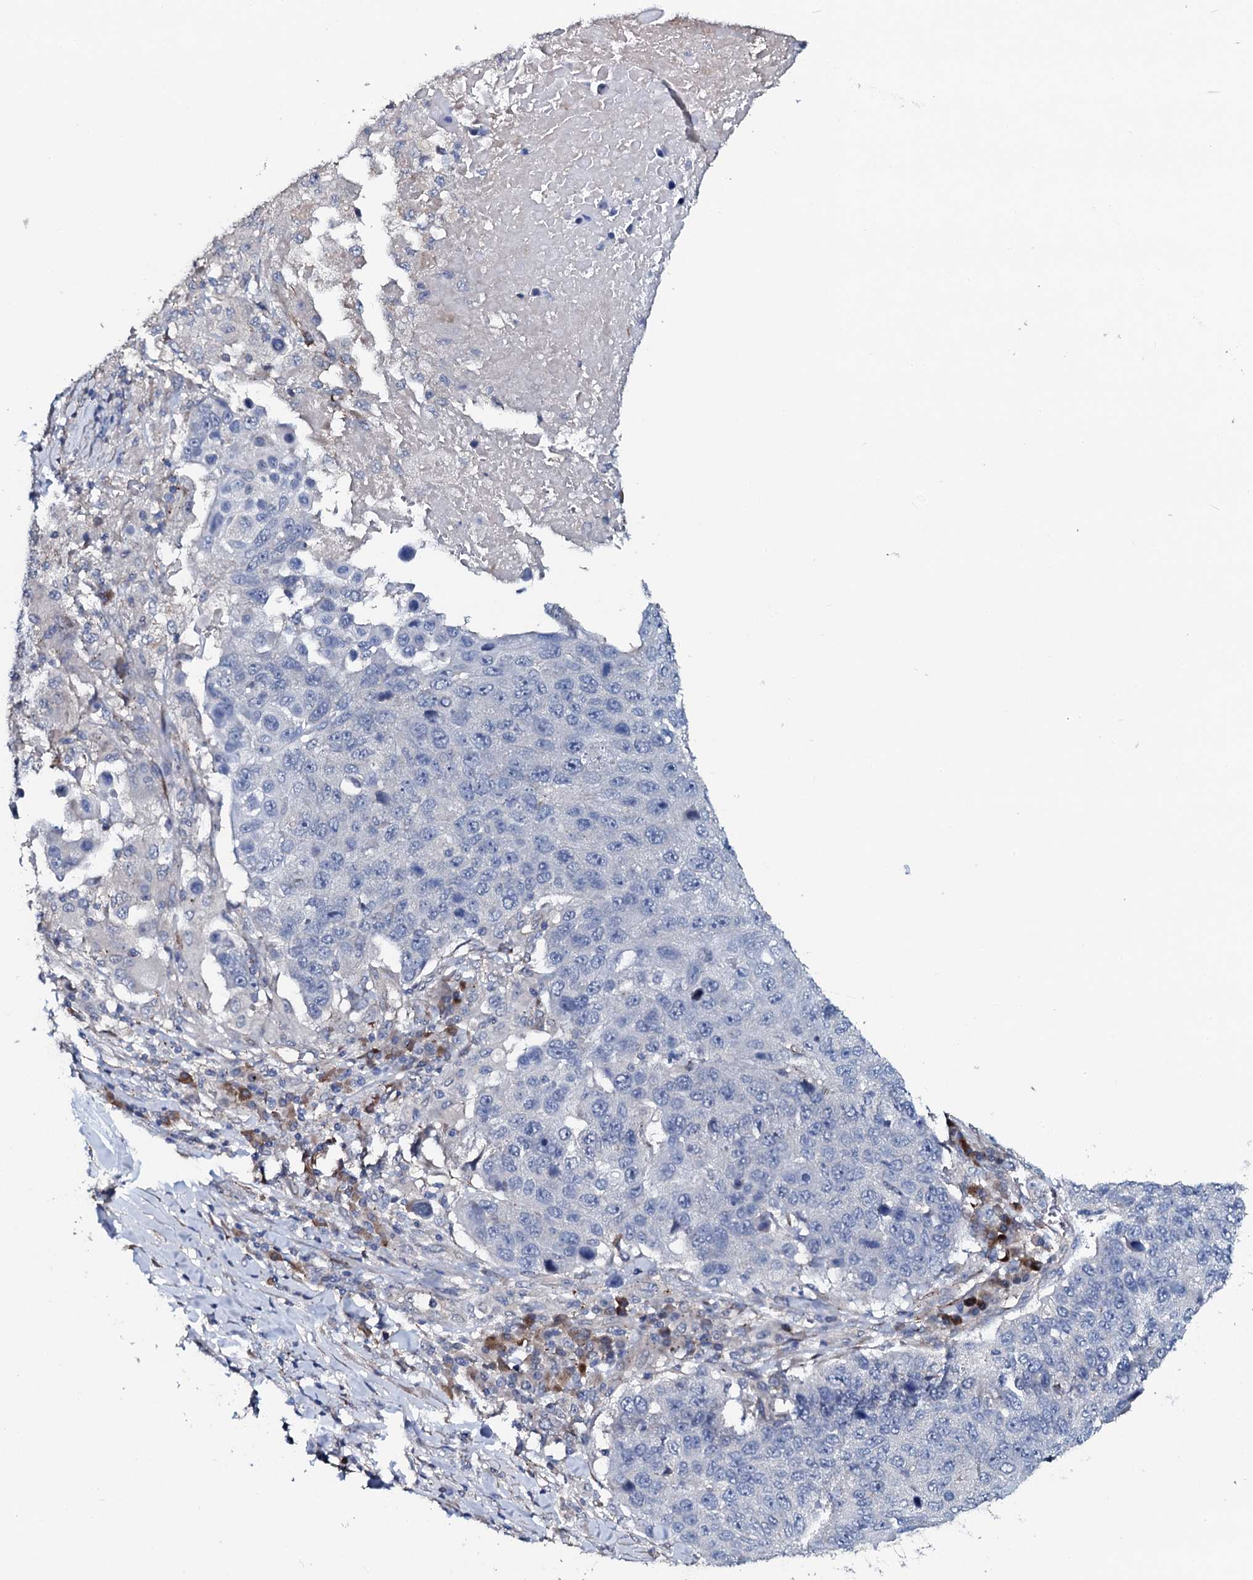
{"staining": {"intensity": "negative", "quantity": "none", "location": "none"}, "tissue": "lung cancer", "cell_type": "Tumor cells", "image_type": "cancer", "snomed": [{"axis": "morphology", "description": "Normal tissue, NOS"}, {"axis": "morphology", "description": "Squamous cell carcinoma, NOS"}, {"axis": "topography", "description": "Lymph node"}, {"axis": "topography", "description": "Lung"}], "caption": "An immunohistochemistry micrograph of lung cancer (squamous cell carcinoma) is shown. There is no staining in tumor cells of lung cancer (squamous cell carcinoma).", "gene": "IL12B", "patient": {"sex": "male", "age": 66}}